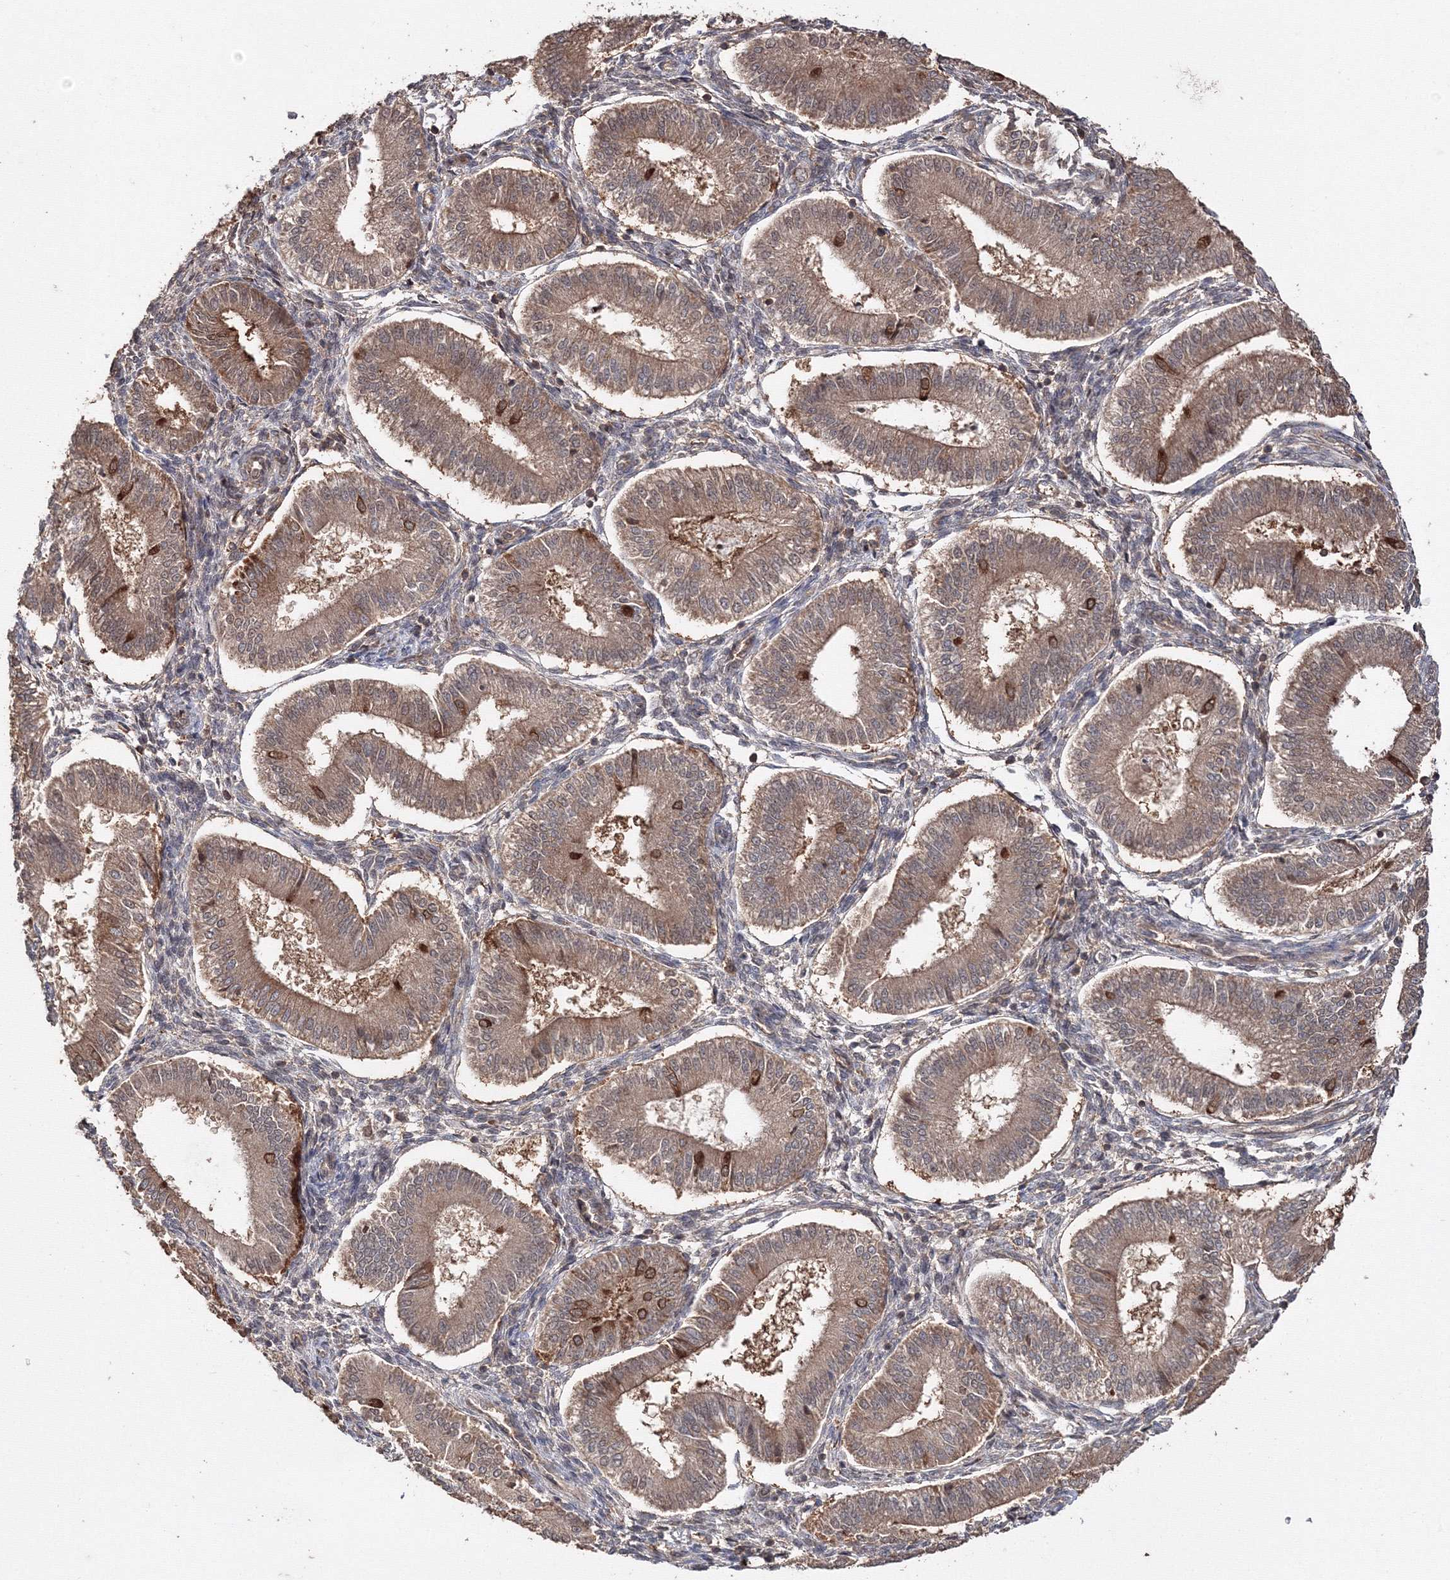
{"staining": {"intensity": "weak", "quantity": "<25%", "location": "cytoplasmic/membranous"}, "tissue": "endometrium", "cell_type": "Cells in endometrial stroma", "image_type": "normal", "snomed": [{"axis": "morphology", "description": "Normal tissue, NOS"}, {"axis": "topography", "description": "Endometrium"}], "caption": "The micrograph shows no significant positivity in cells in endometrial stroma of endometrium. (Stains: DAB immunohistochemistry (IHC) with hematoxylin counter stain, Microscopy: brightfield microscopy at high magnification).", "gene": "DDO", "patient": {"sex": "female", "age": 39}}